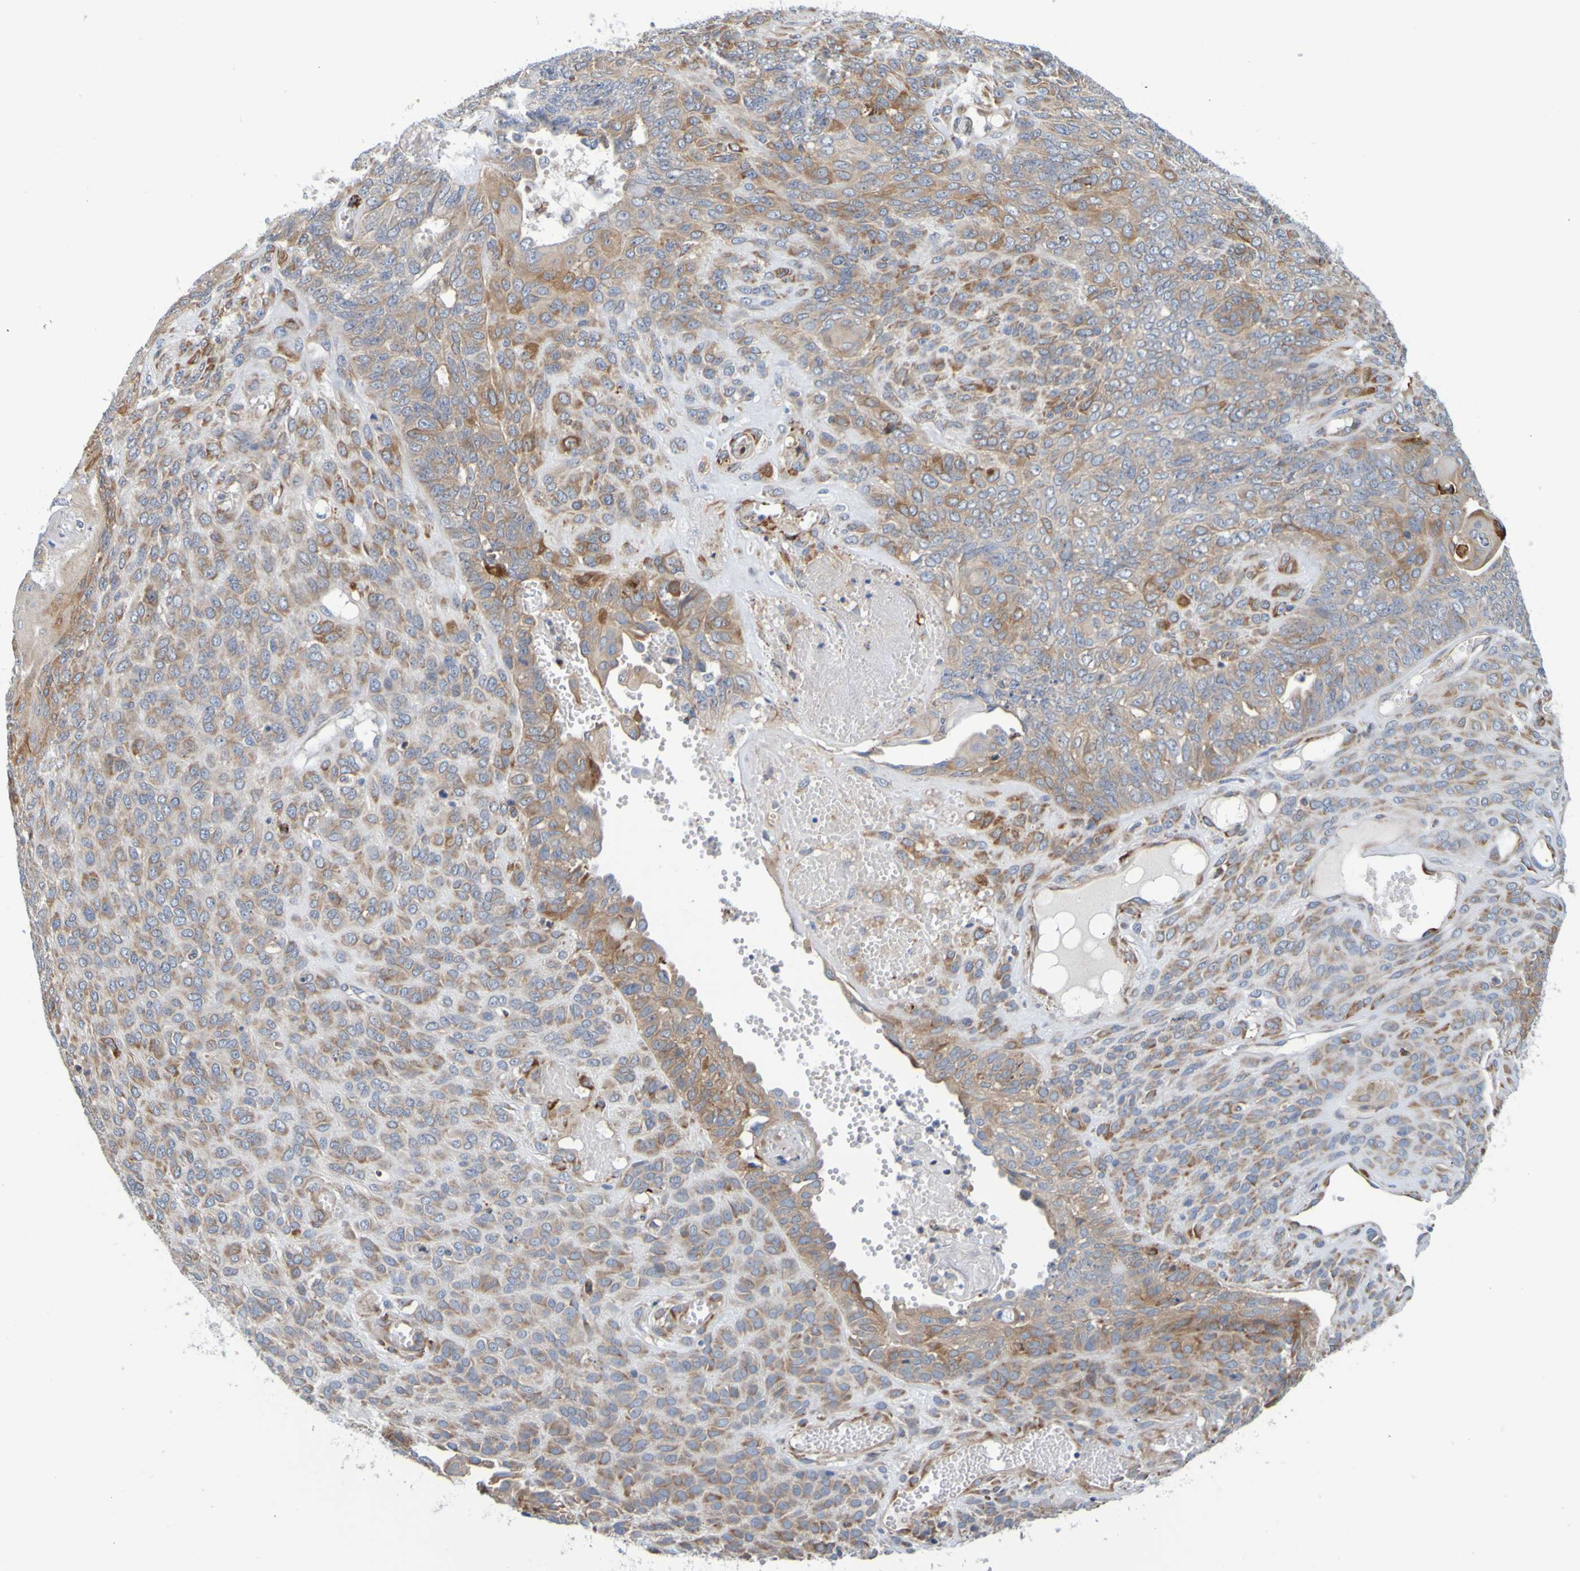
{"staining": {"intensity": "moderate", "quantity": ">75%", "location": "cytoplasmic/membranous"}, "tissue": "endometrial cancer", "cell_type": "Tumor cells", "image_type": "cancer", "snomed": [{"axis": "morphology", "description": "Adenocarcinoma, NOS"}, {"axis": "topography", "description": "Endometrium"}], "caption": "DAB (3,3'-diaminobenzidine) immunohistochemical staining of human endometrial cancer exhibits moderate cytoplasmic/membranous protein positivity in about >75% of tumor cells.", "gene": "SIL1", "patient": {"sex": "female", "age": 32}}